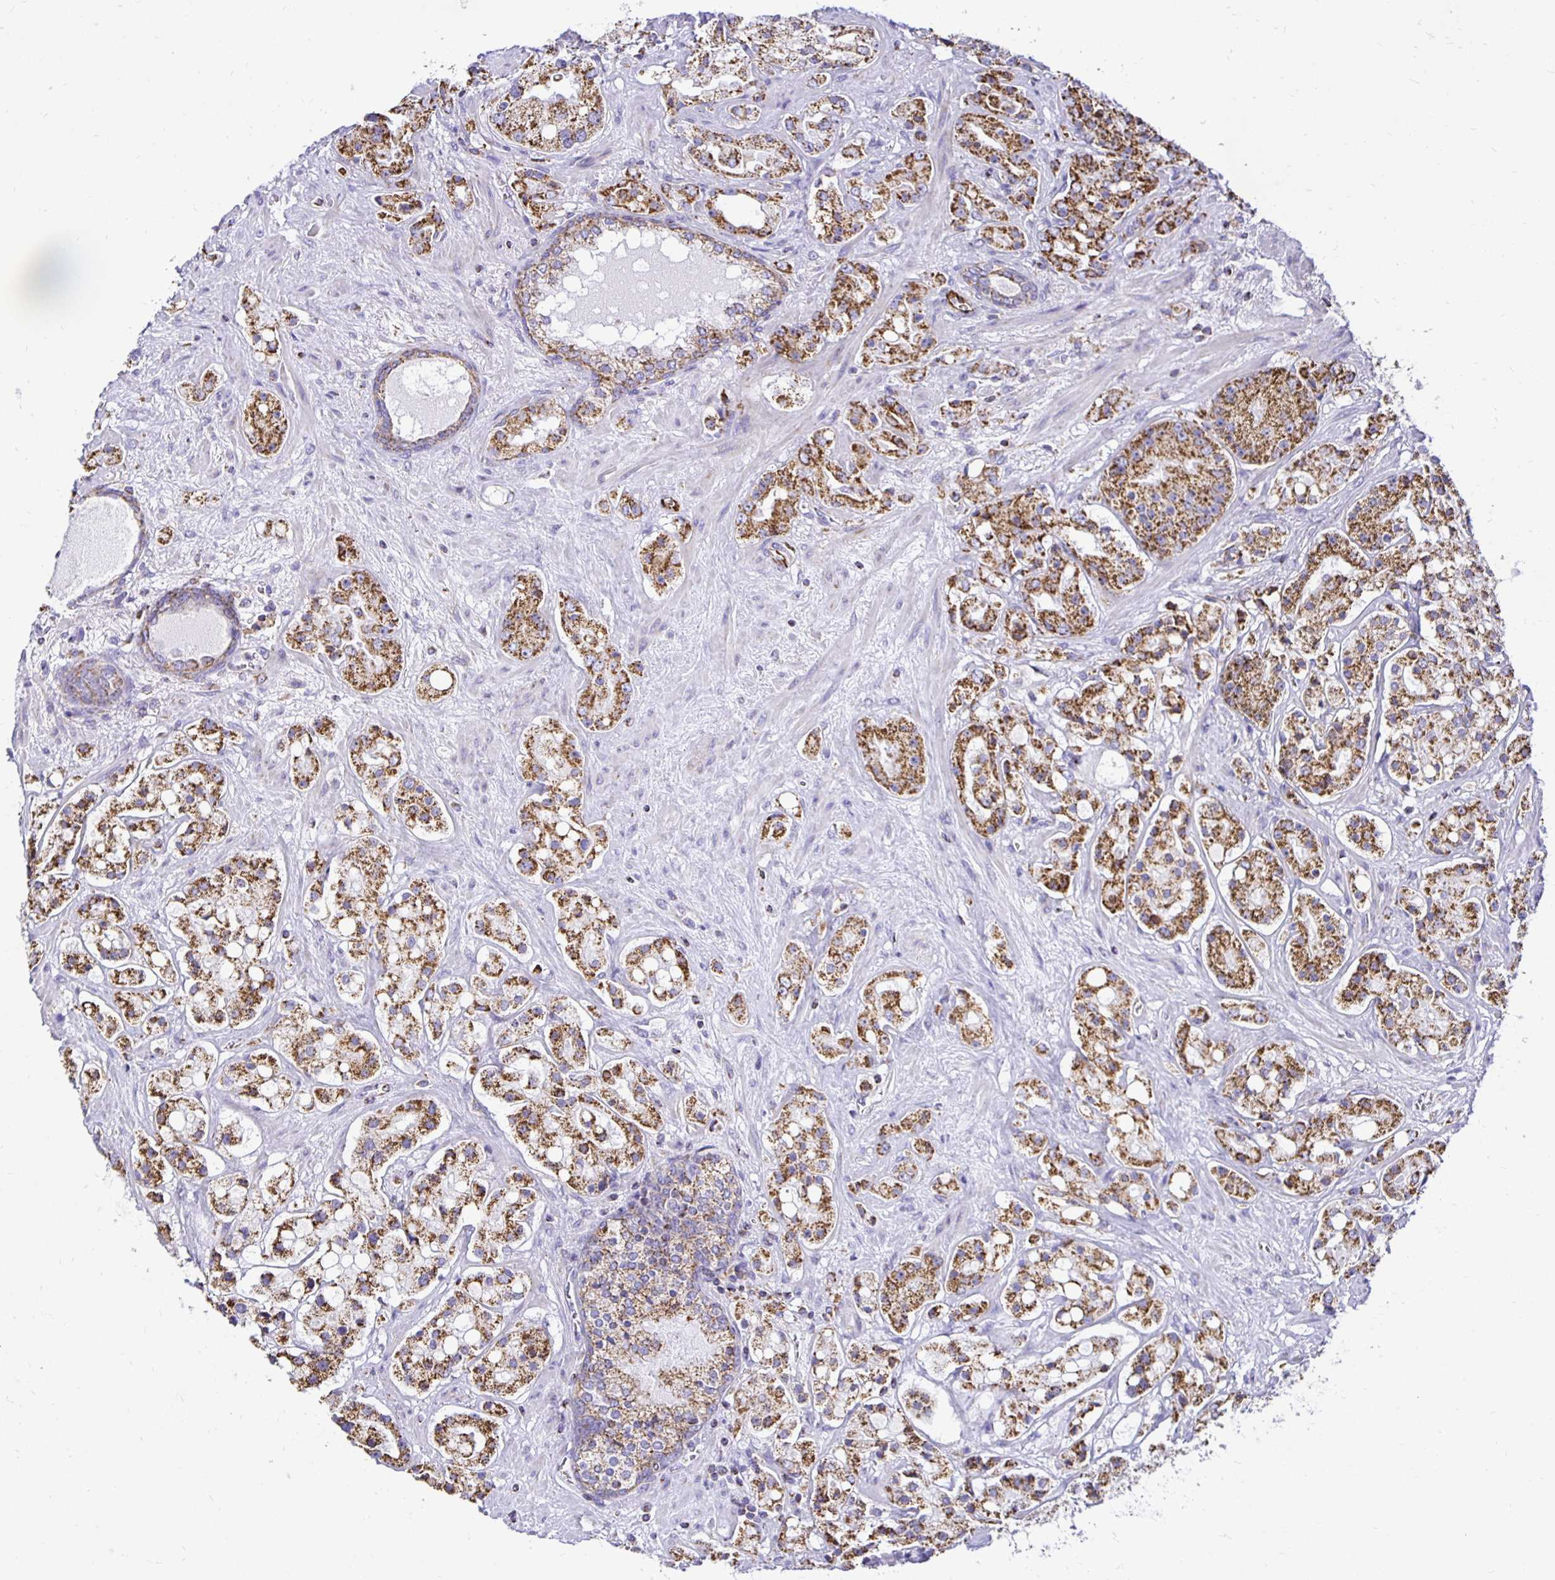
{"staining": {"intensity": "moderate", "quantity": ">75%", "location": "cytoplasmic/membranous"}, "tissue": "prostate cancer", "cell_type": "Tumor cells", "image_type": "cancer", "snomed": [{"axis": "morphology", "description": "Adenocarcinoma, High grade"}, {"axis": "topography", "description": "Prostate"}], "caption": "Immunohistochemistry staining of prostate cancer, which demonstrates medium levels of moderate cytoplasmic/membranous staining in about >75% of tumor cells indicating moderate cytoplasmic/membranous protein expression. The staining was performed using DAB (3,3'-diaminobenzidine) (brown) for protein detection and nuclei were counterstained in hematoxylin (blue).", "gene": "PLAAT2", "patient": {"sex": "male", "age": 67}}